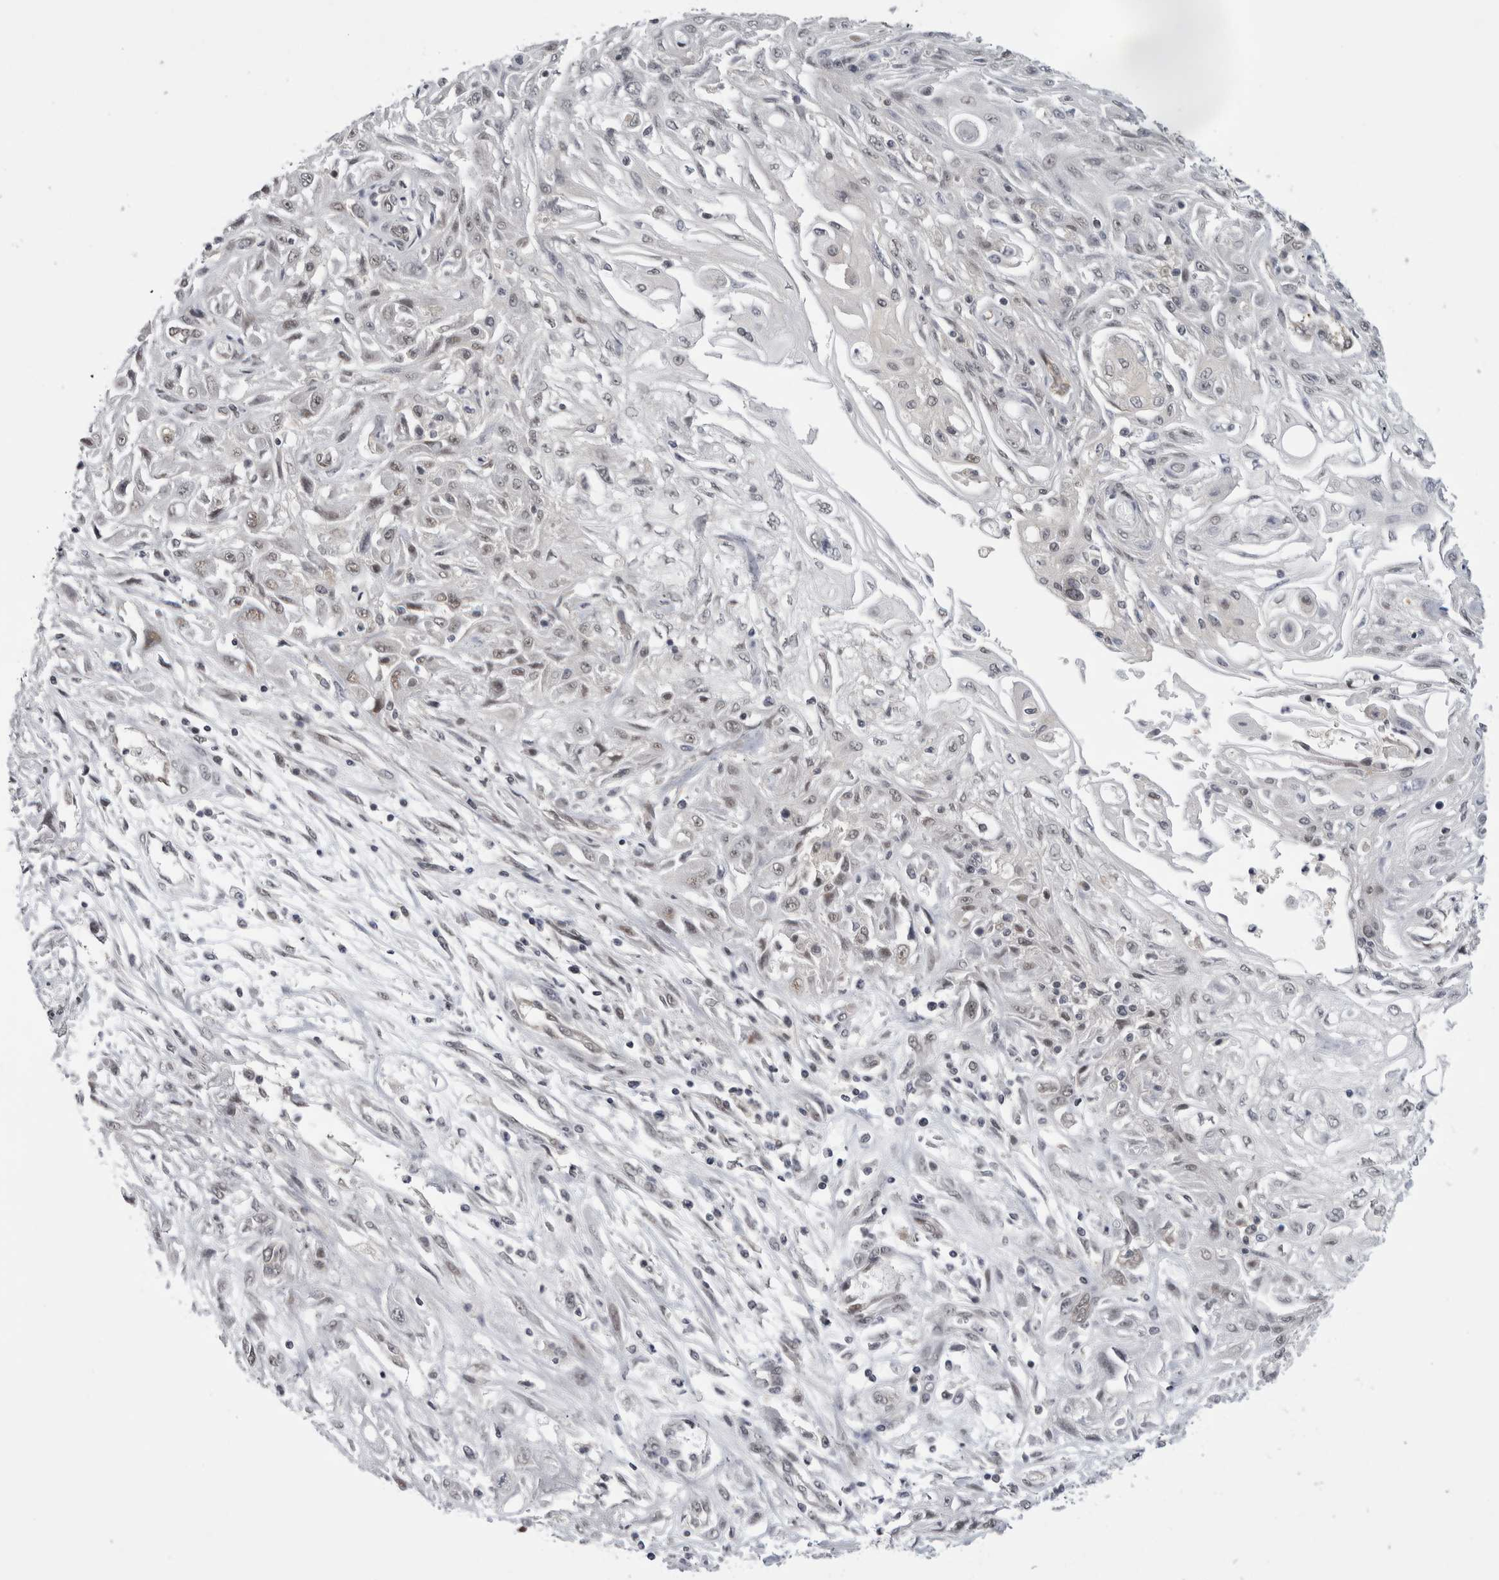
{"staining": {"intensity": "weak", "quantity": ">75%", "location": "nuclear"}, "tissue": "skin cancer", "cell_type": "Tumor cells", "image_type": "cancer", "snomed": [{"axis": "morphology", "description": "Squamous cell carcinoma, NOS"}, {"axis": "morphology", "description": "Squamous cell carcinoma, metastatic, NOS"}, {"axis": "topography", "description": "Skin"}, {"axis": "topography", "description": "Lymph node"}], "caption": "Immunohistochemical staining of metastatic squamous cell carcinoma (skin) demonstrates low levels of weak nuclear positivity in about >75% of tumor cells. Immunohistochemistry (ihc) stains the protein in brown and the nuclei are stained blue.", "gene": "PSMB2", "patient": {"sex": "male", "age": 75}}